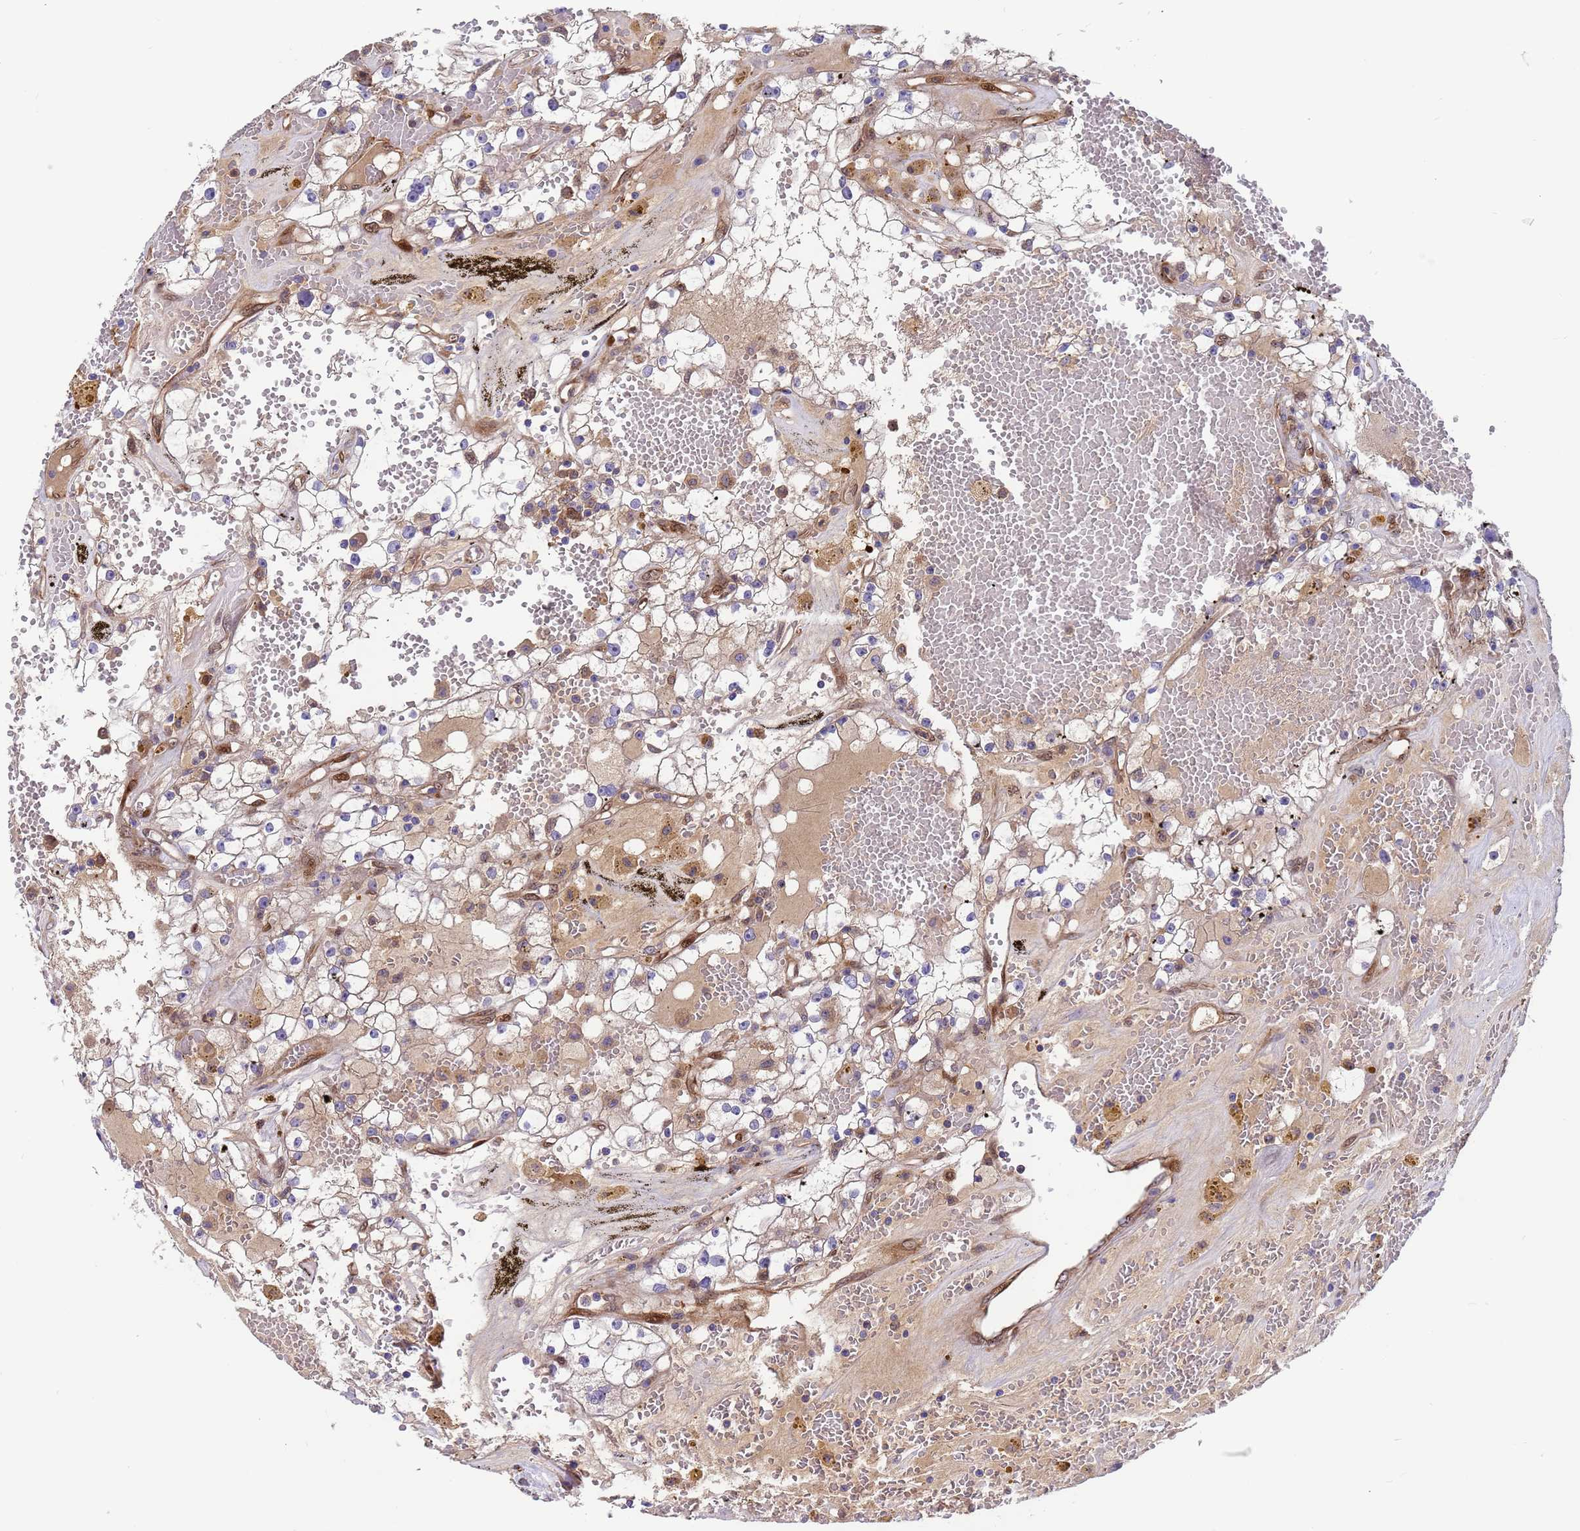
{"staining": {"intensity": "negative", "quantity": "none", "location": "none"}, "tissue": "renal cancer", "cell_type": "Tumor cells", "image_type": "cancer", "snomed": [{"axis": "morphology", "description": "Adenocarcinoma, NOS"}, {"axis": "topography", "description": "Kidney"}], "caption": "Tumor cells are negative for brown protein staining in renal cancer.", "gene": "FOXRED1", "patient": {"sex": "male", "age": 56}}